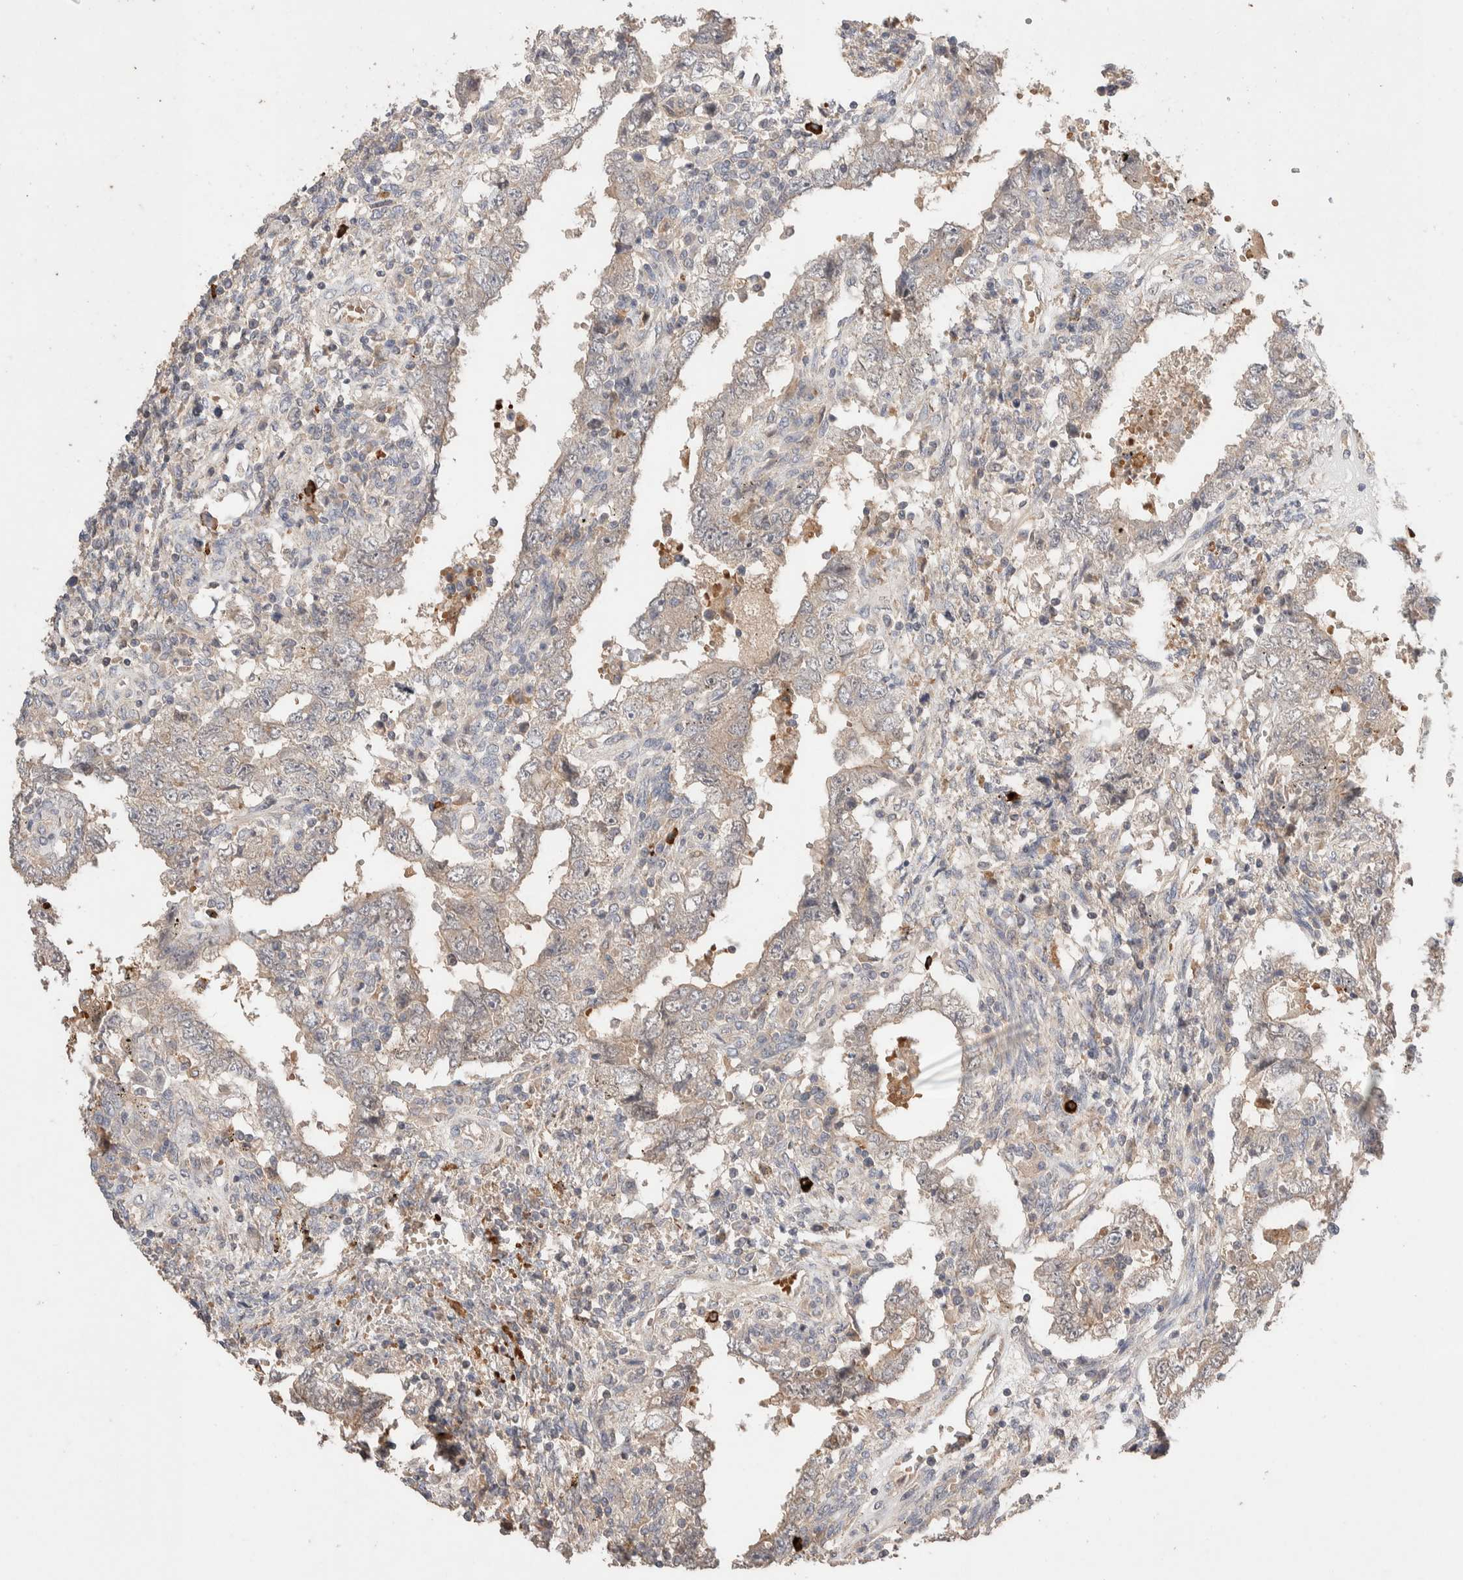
{"staining": {"intensity": "weak", "quantity": "<25%", "location": "cytoplasmic/membranous"}, "tissue": "testis cancer", "cell_type": "Tumor cells", "image_type": "cancer", "snomed": [{"axis": "morphology", "description": "Carcinoma, Embryonal, NOS"}, {"axis": "topography", "description": "Testis"}], "caption": "Immunohistochemical staining of human testis embryonal carcinoma shows no significant expression in tumor cells.", "gene": "WDR91", "patient": {"sex": "male", "age": 26}}